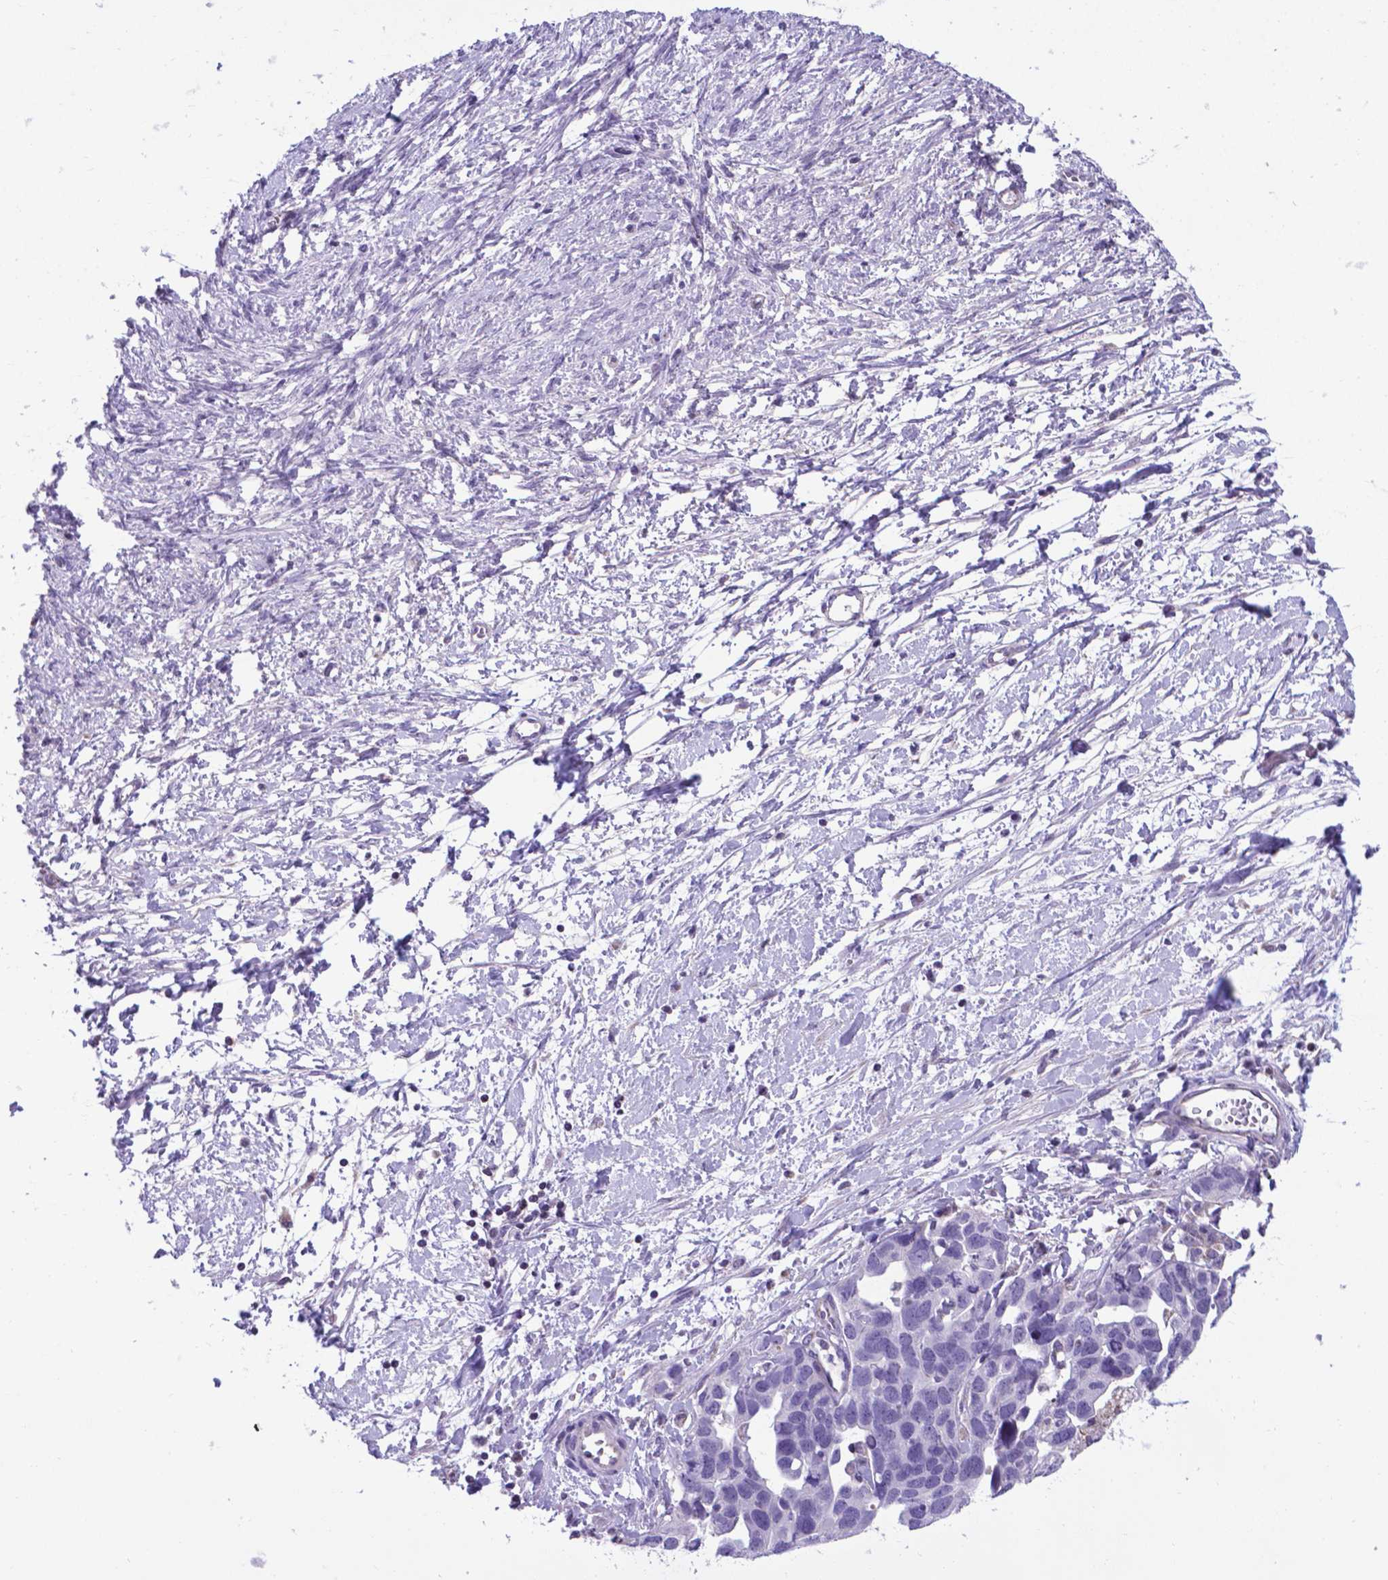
{"staining": {"intensity": "negative", "quantity": "none", "location": "none"}, "tissue": "ovarian cancer", "cell_type": "Tumor cells", "image_type": "cancer", "snomed": [{"axis": "morphology", "description": "Cystadenocarcinoma, serous, NOS"}, {"axis": "topography", "description": "Ovary"}], "caption": "Immunohistochemistry of ovarian cancer (serous cystadenocarcinoma) shows no expression in tumor cells.", "gene": "POU3F3", "patient": {"sex": "female", "age": 54}}